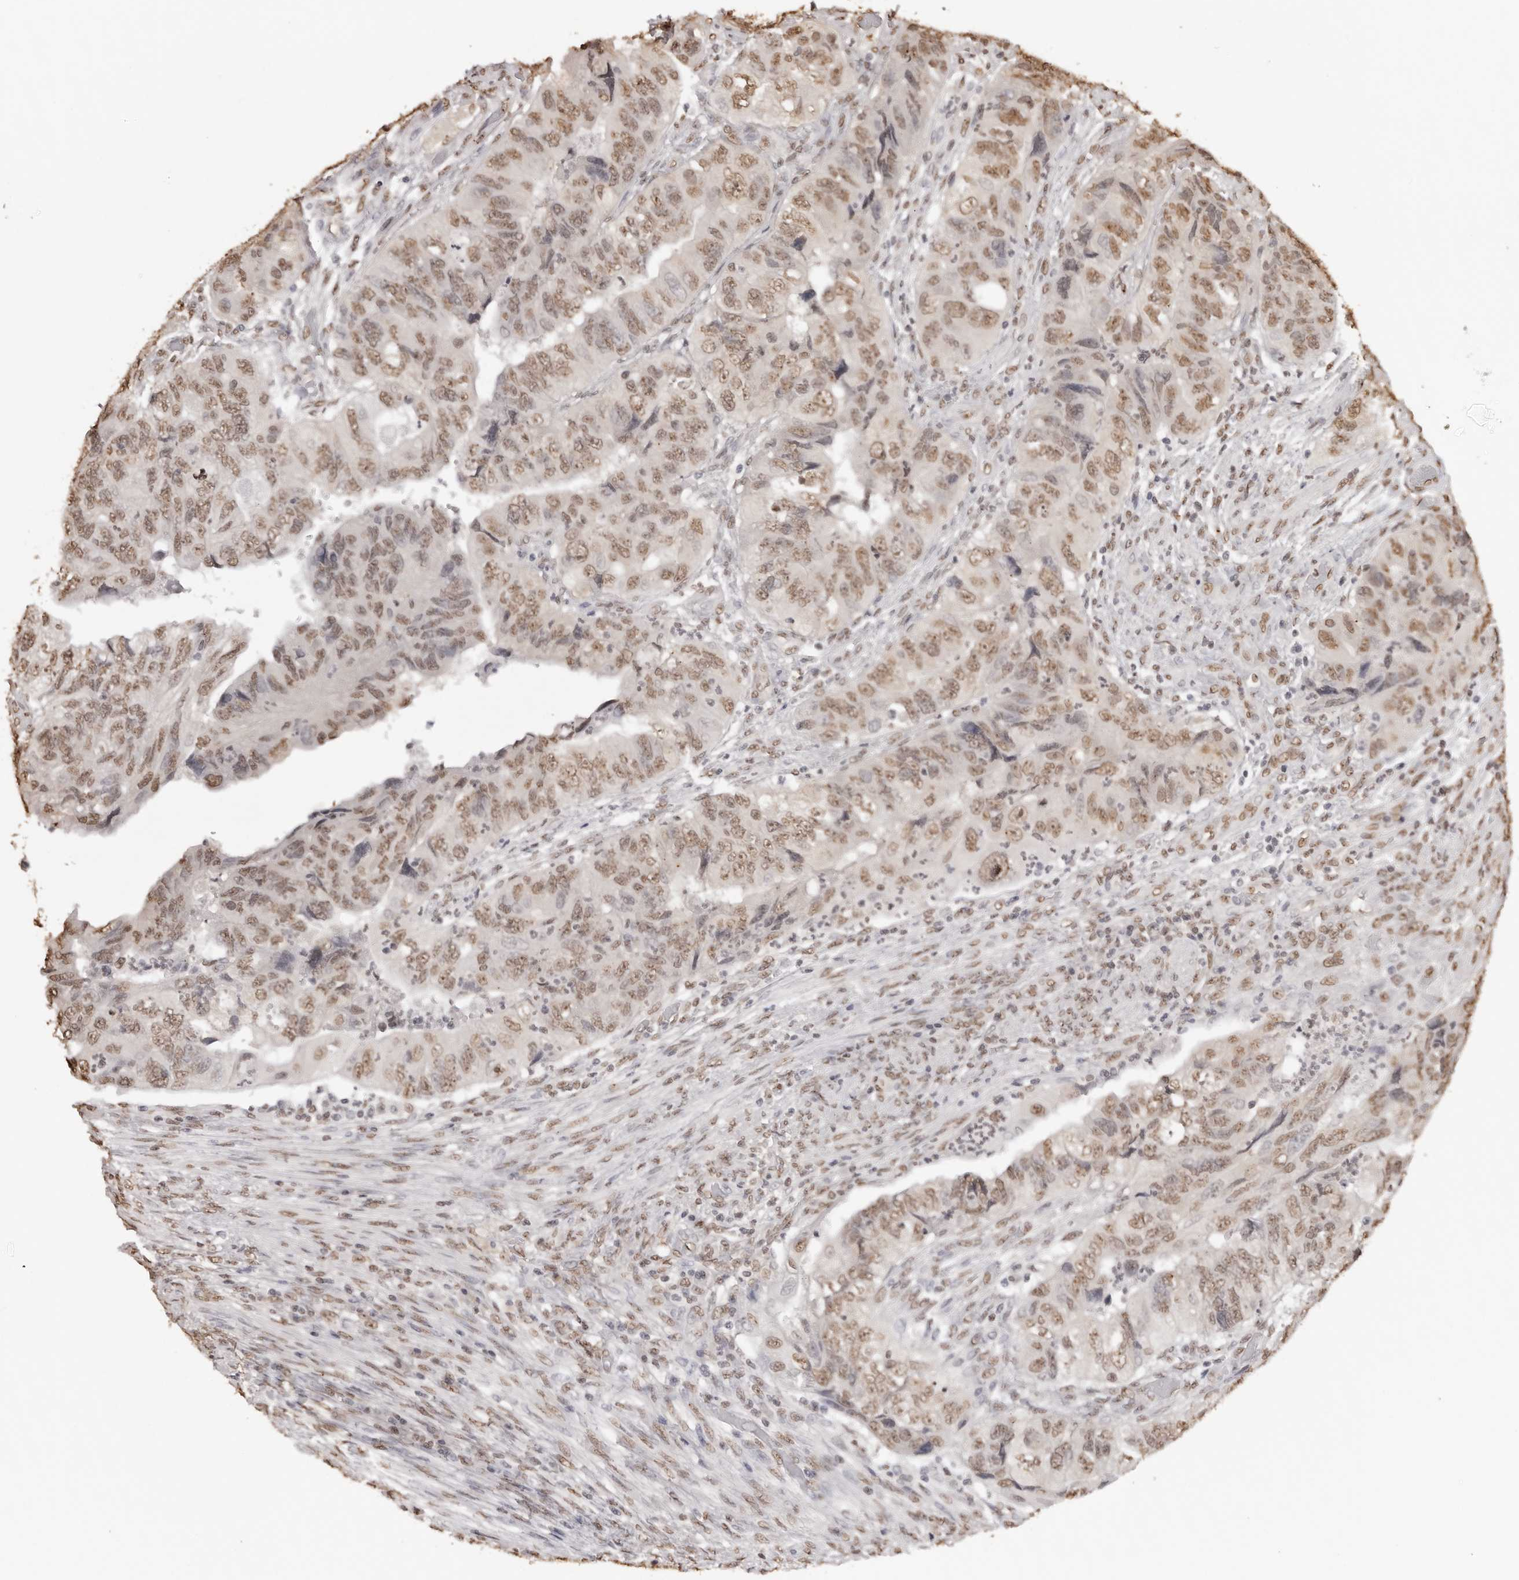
{"staining": {"intensity": "moderate", "quantity": ">75%", "location": "nuclear"}, "tissue": "colorectal cancer", "cell_type": "Tumor cells", "image_type": "cancer", "snomed": [{"axis": "morphology", "description": "Adenocarcinoma, NOS"}, {"axis": "topography", "description": "Rectum"}], "caption": "An image showing moderate nuclear staining in about >75% of tumor cells in colorectal adenocarcinoma, as visualized by brown immunohistochemical staining.", "gene": "OLIG3", "patient": {"sex": "male", "age": 63}}